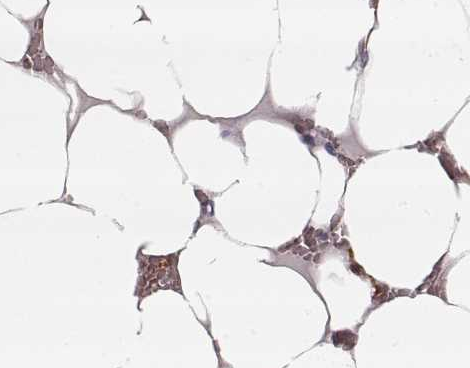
{"staining": {"intensity": "strong", "quantity": "25%-75%", "location": "cytoplasmic/membranous"}, "tissue": "bone marrow", "cell_type": "Hematopoietic cells", "image_type": "normal", "snomed": [{"axis": "morphology", "description": "Normal tissue, NOS"}, {"axis": "topography", "description": "Bone marrow"}], "caption": "Protein expression analysis of normal human bone marrow reveals strong cytoplasmic/membranous staining in about 25%-75% of hematopoietic cells.", "gene": "VAV1", "patient": {"sex": "female", "age": 52}}